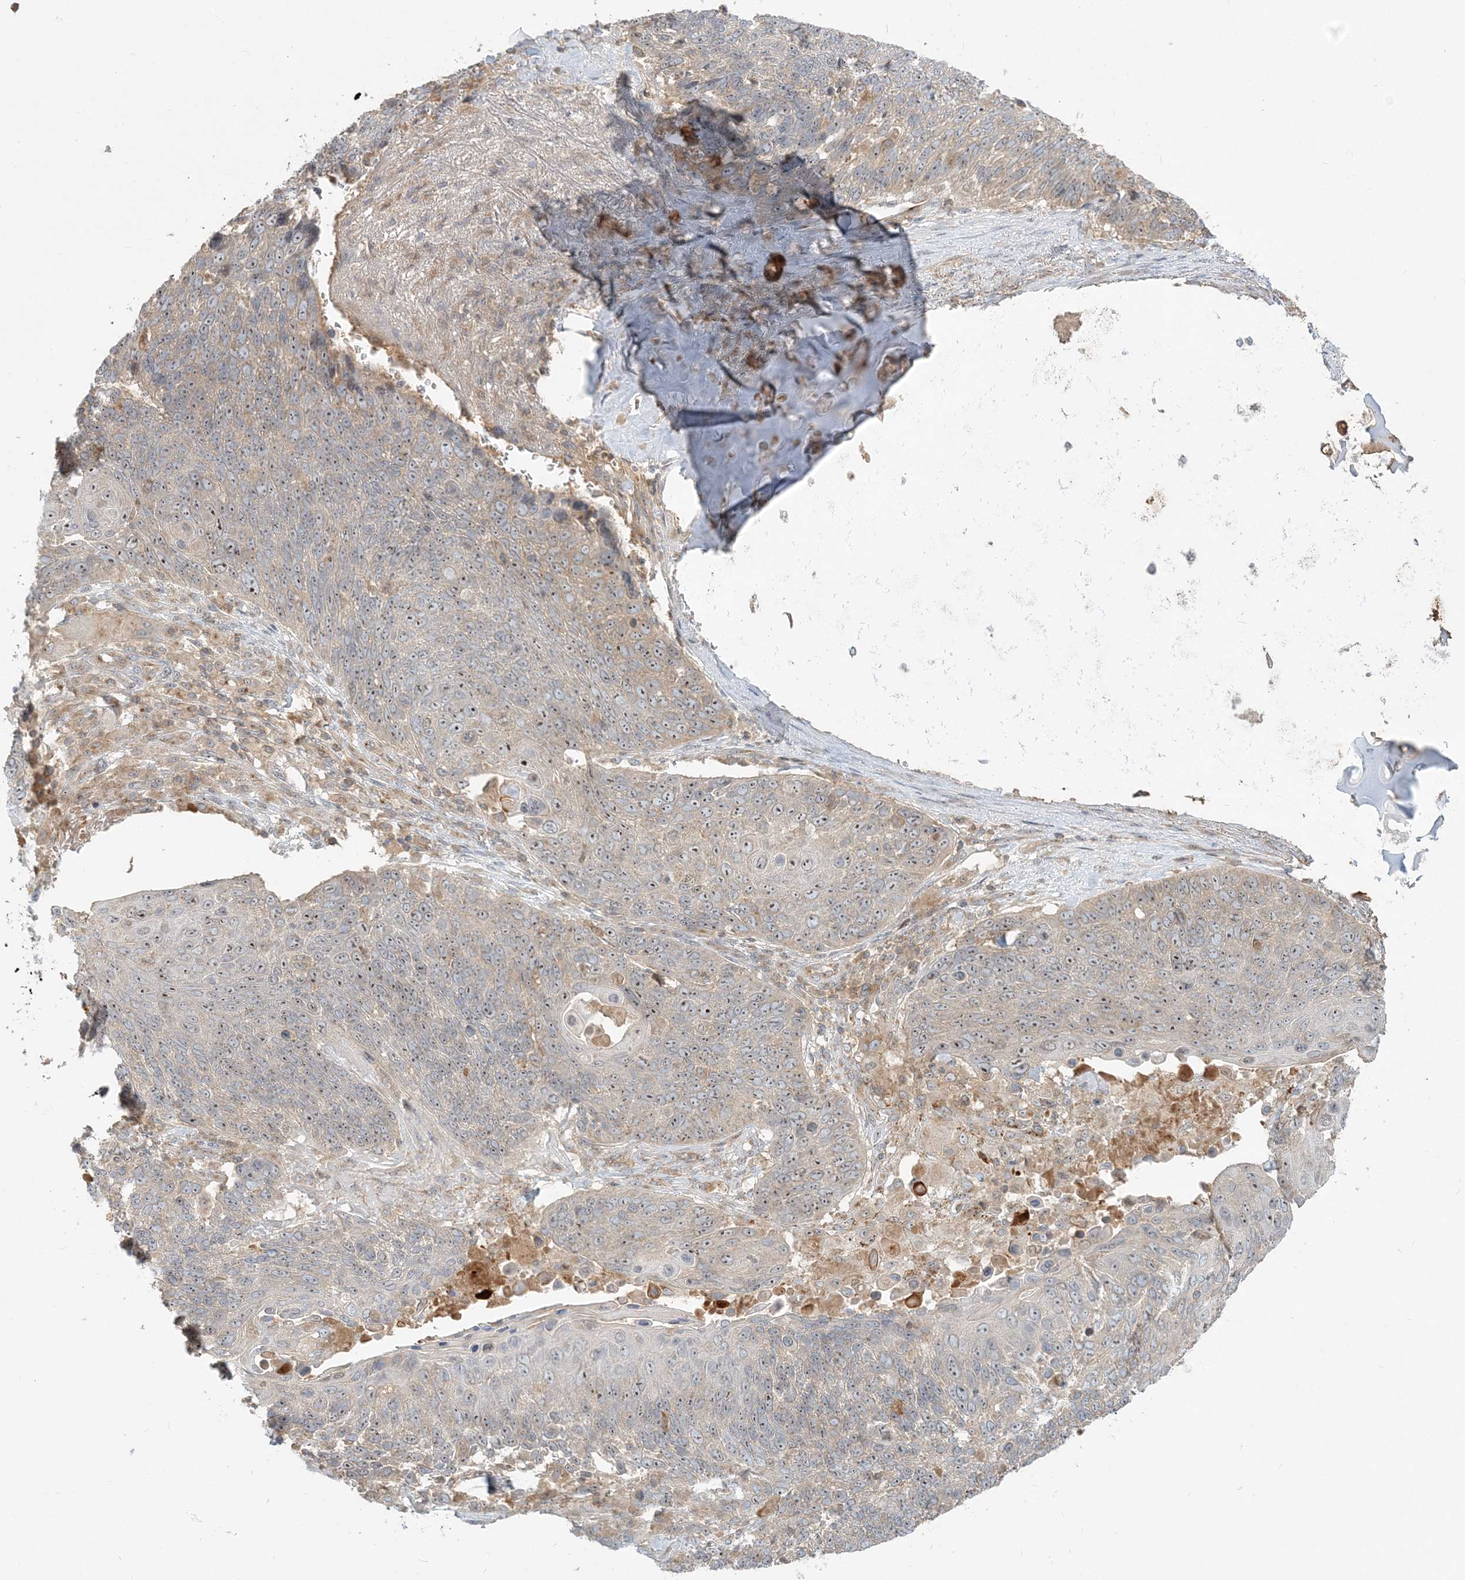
{"staining": {"intensity": "weak", "quantity": "25%-75%", "location": "cytoplasmic/membranous,nuclear"}, "tissue": "lung cancer", "cell_type": "Tumor cells", "image_type": "cancer", "snomed": [{"axis": "morphology", "description": "Squamous cell carcinoma, NOS"}, {"axis": "topography", "description": "Lung"}], "caption": "An image of human lung cancer (squamous cell carcinoma) stained for a protein demonstrates weak cytoplasmic/membranous and nuclear brown staining in tumor cells.", "gene": "AP1AR", "patient": {"sex": "male", "age": 66}}